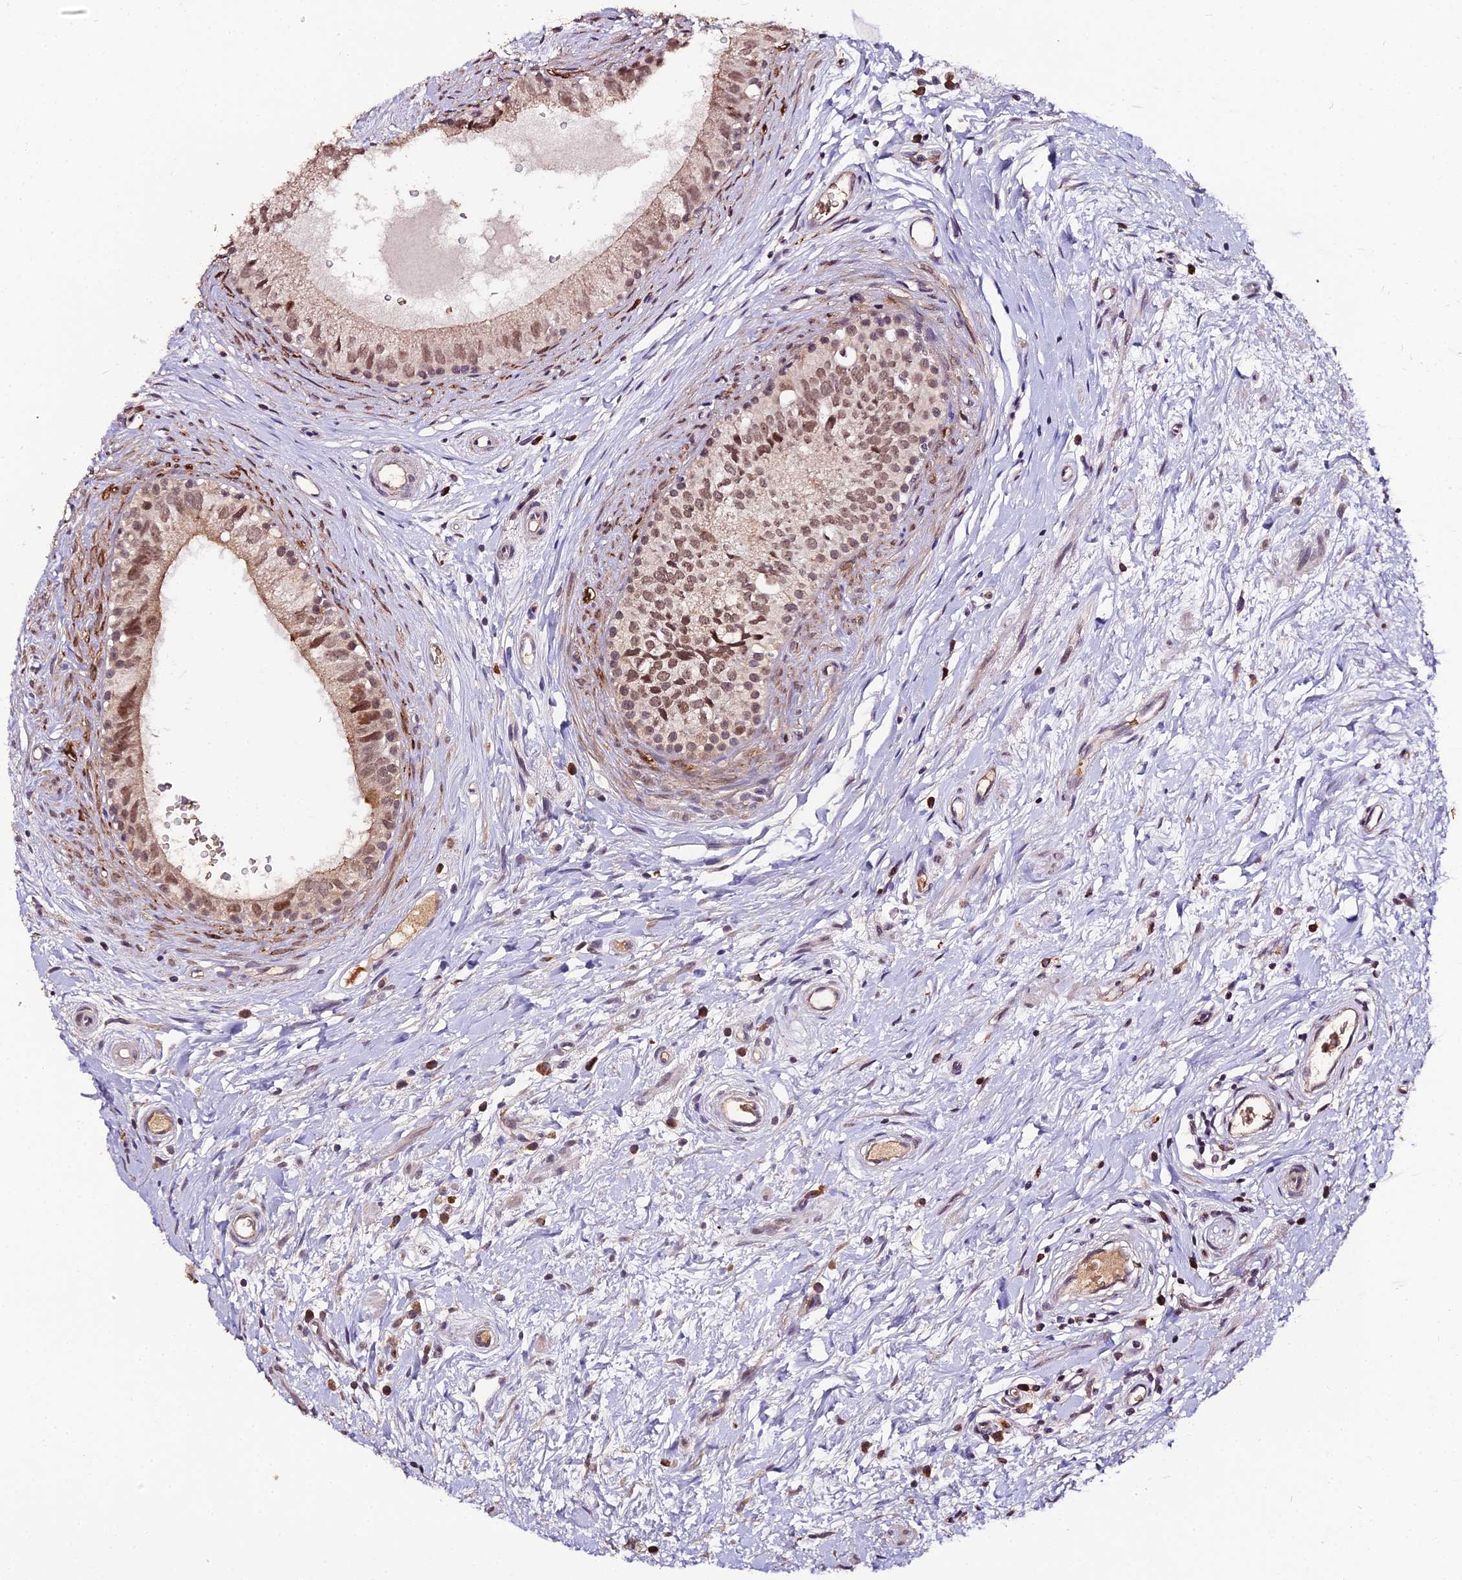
{"staining": {"intensity": "moderate", "quantity": ">75%", "location": "cytoplasmic/membranous,nuclear"}, "tissue": "epididymis", "cell_type": "Glandular cells", "image_type": "normal", "snomed": [{"axis": "morphology", "description": "Normal tissue, NOS"}, {"axis": "topography", "description": "Epididymis"}], "caption": "Unremarkable epididymis reveals moderate cytoplasmic/membranous,nuclear positivity in about >75% of glandular cells, visualized by immunohistochemistry.", "gene": "ZDBF2", "patient": {"sex": "male", "age": 80}}